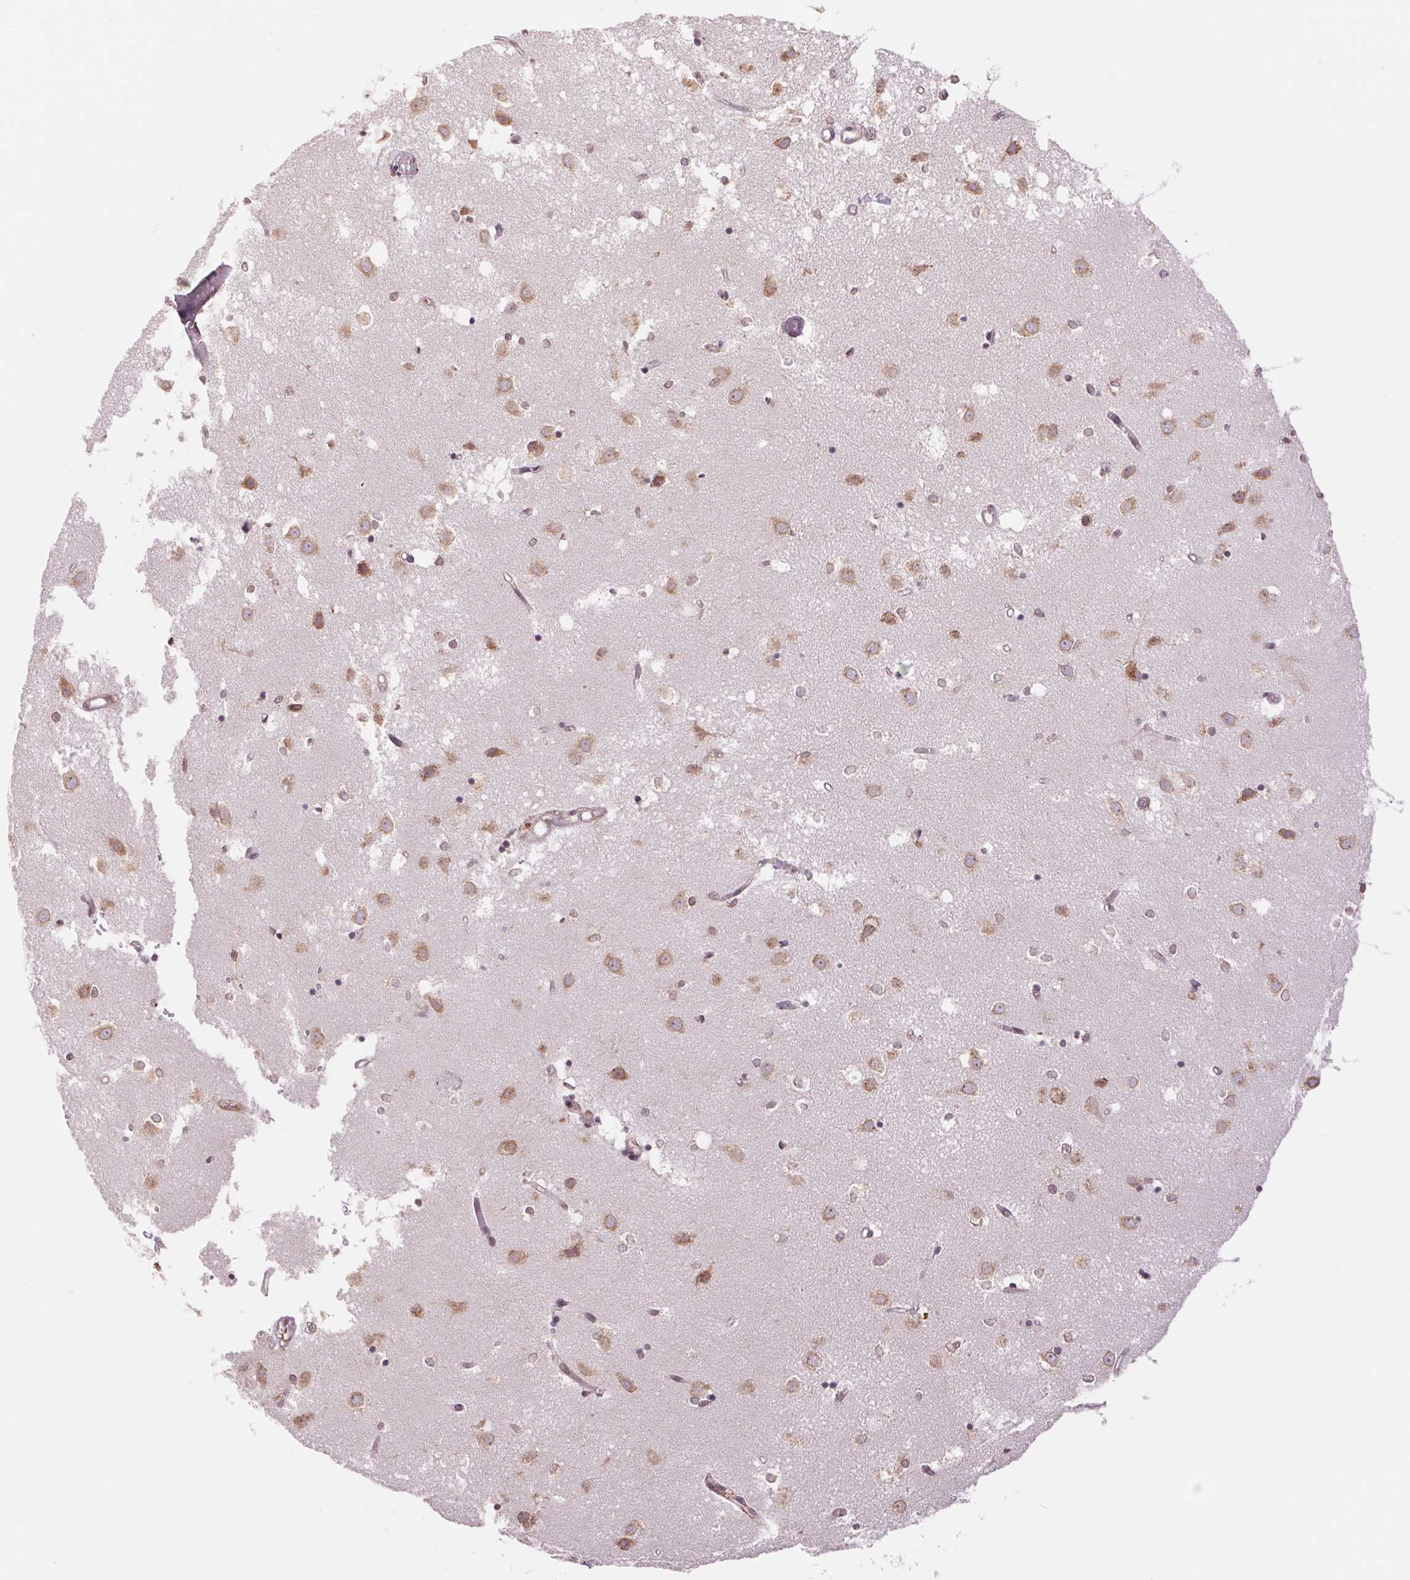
{"staining": {"intensity": "moderate", "quantity": ">75%", "location": "cytoplasmic/membranous"}, "tissue": "caudate", "cell_type": "Glial cells", "image_type": "normal", "snomed": [{"axis": "morphology", "description": "Normal tissue, NOS"}, {"axis": "topography", "description": "Lateral ventricle wall"}], "caption": "Caudate was stained to show a protein in brown. There is medium levels of moderate cytoplasmic/membranous expression in about >75% of glial cells. The protein is stained brown, and the nuclei are stained in blue (DAB IHC with brightfield microscopy, high magnification).", "gene": "RPN1", "patient": {"sex": "male", "age": 54}}